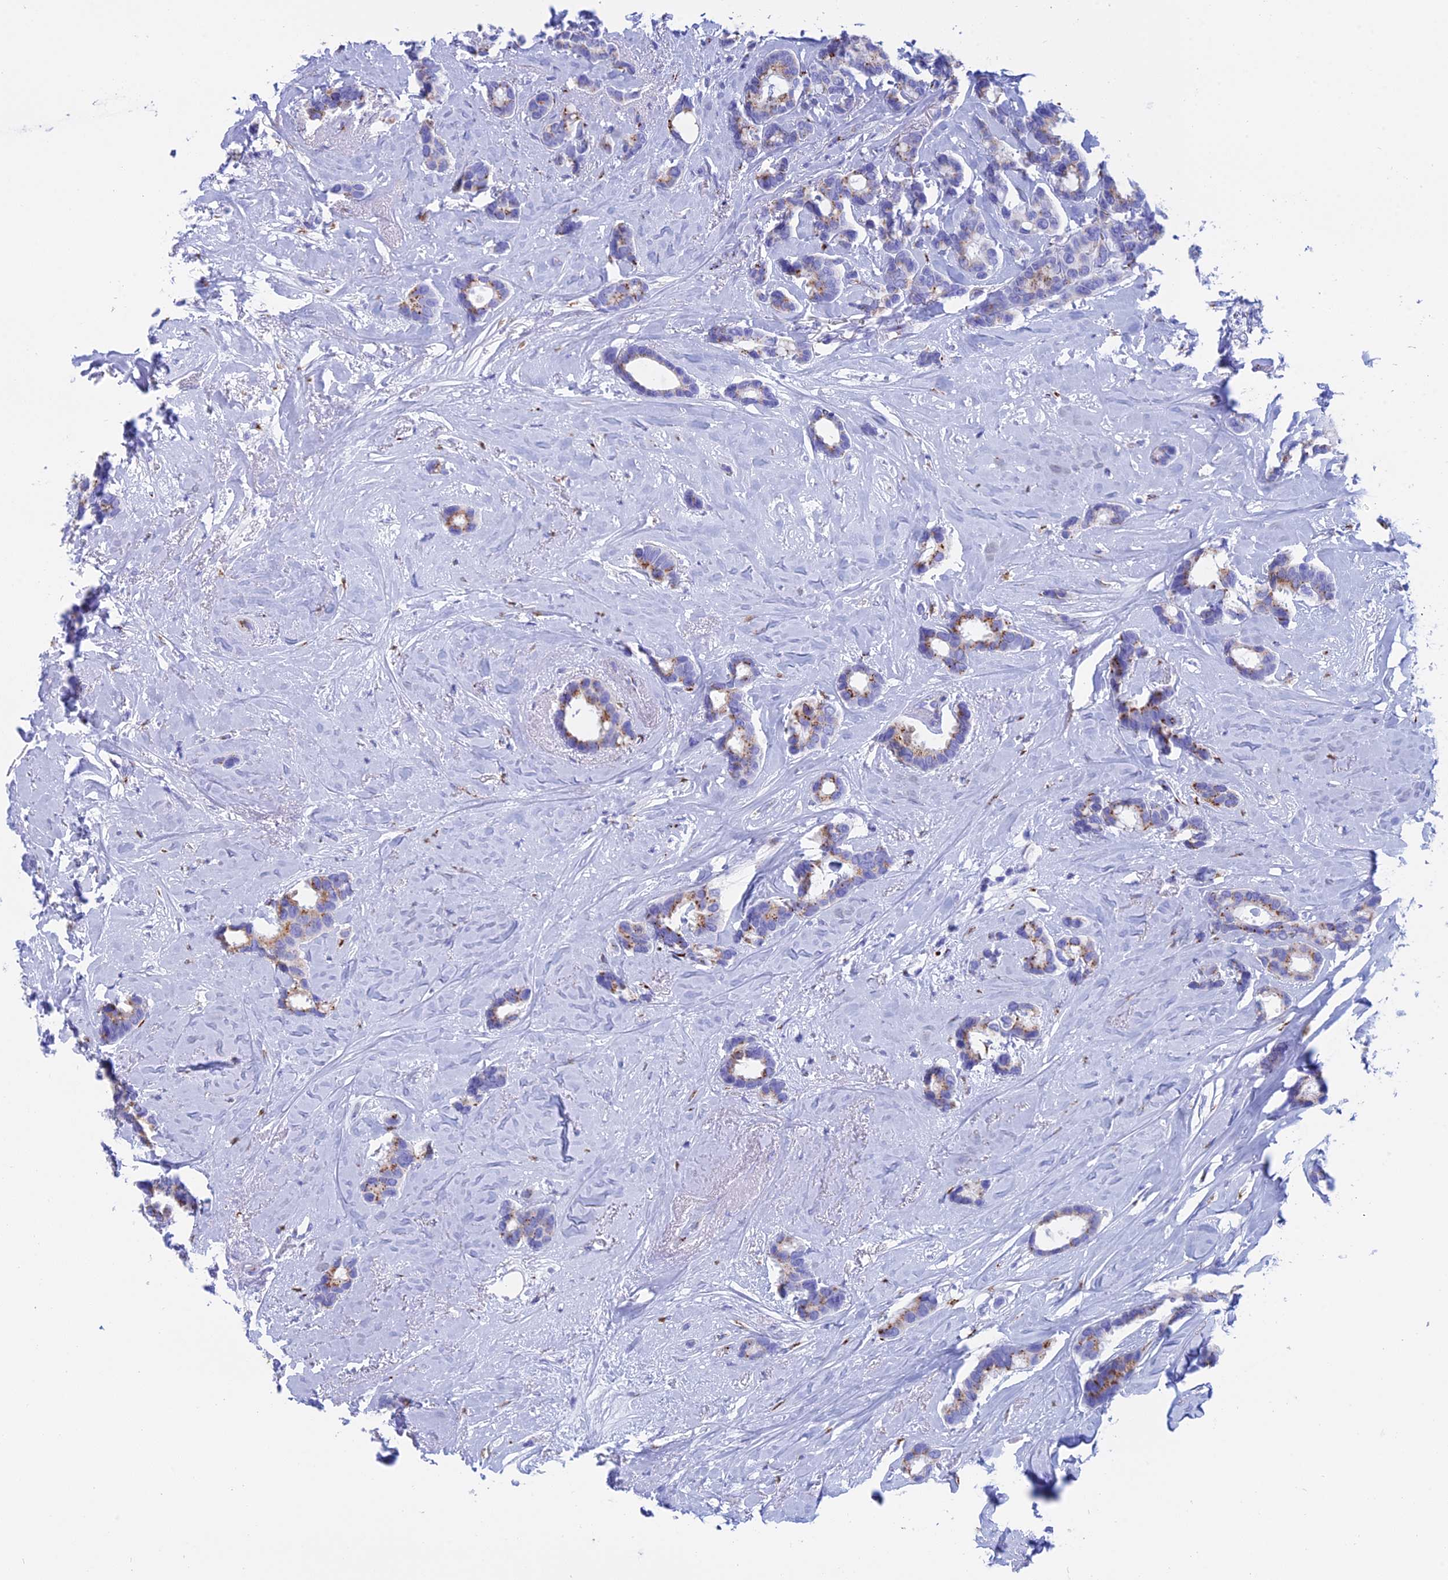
{"staining": {"intensity": "moderate", "quantity": "<25%", "location": "cytoplasmic/membranous"}, "tissue": "breast cancer", "cell_type": "Tumor cells", "image_type": "cancer", "snomed": [{"axis": "morphology", "description": "Duct carcinoma"}, {"axis": "topography", "description": "Breast"}], "caption": "Invasive ductal carcinoma (breast) stained with a brown dye demonstrates moderate cytoplasmic/membranous positive positivity in approximately <25% of tumor cells.", "gene": "ERICH4", "patient": {"sex": "female", "age": 87}}